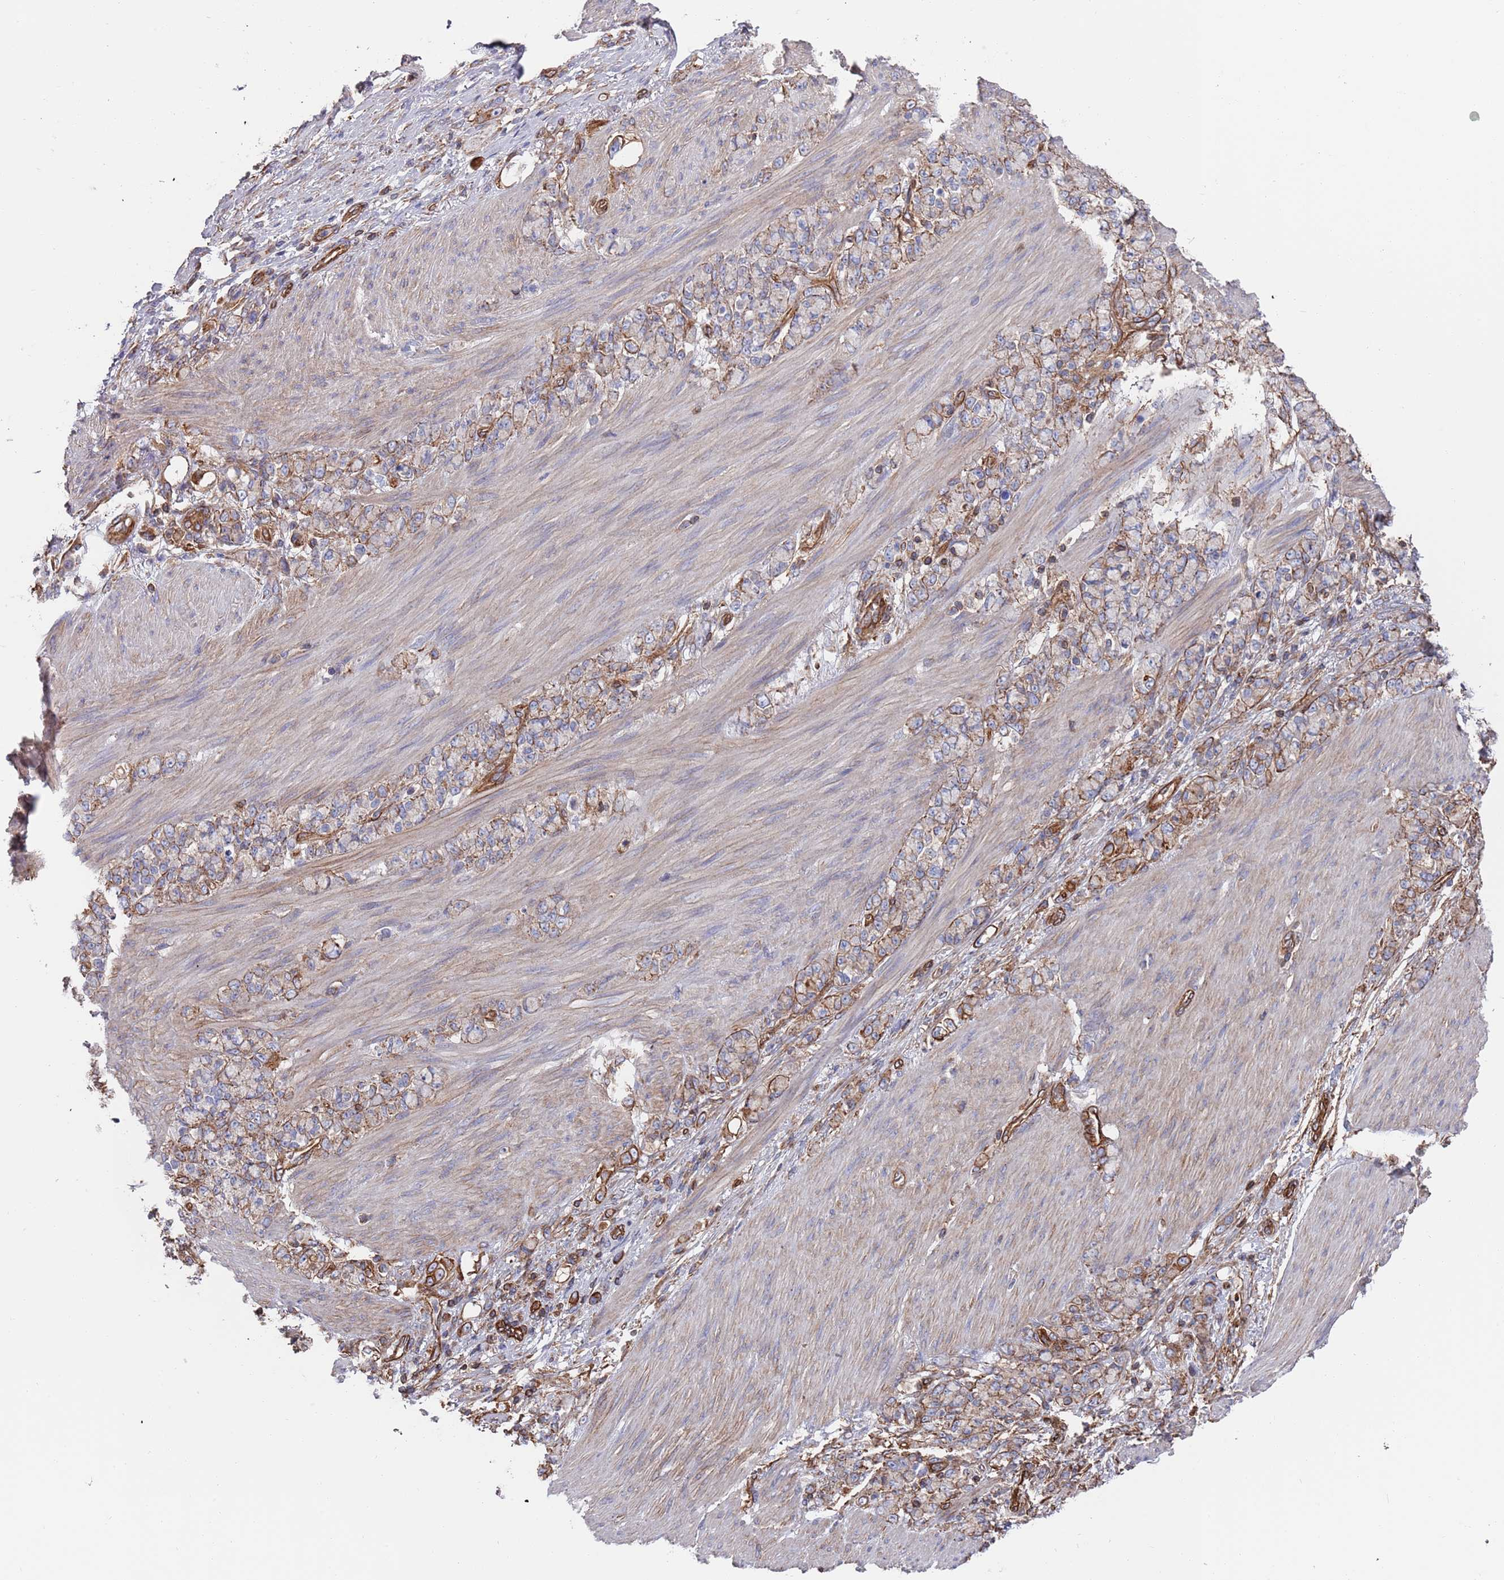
{"staining": {"intensity": "weak", "quantity": "25%-75%", "location": "cytoplasmic/membranous"}, "tissue": "stomach cancer", "cell_type": "Tumor cells", "image_type": "cancer", "snomed": [{"axis": "morphology", "description": "Normal tissue, NOS"}, {"axis": "morphology", "description": "Adenocarcinoma, NOS"}, {"axis": "topography", "description": "Stomach"}], "caption": "Weak cytoplasmic/membranous protein expression is appreciated in about 25%-75% of tumor cells in adenocarcinoma (stomach). (brown staining indicates protein expression, while blue staining denotes nuclei).", "gene": "JAKMIP2", "patient": {"sex": "female", "age": 79}}